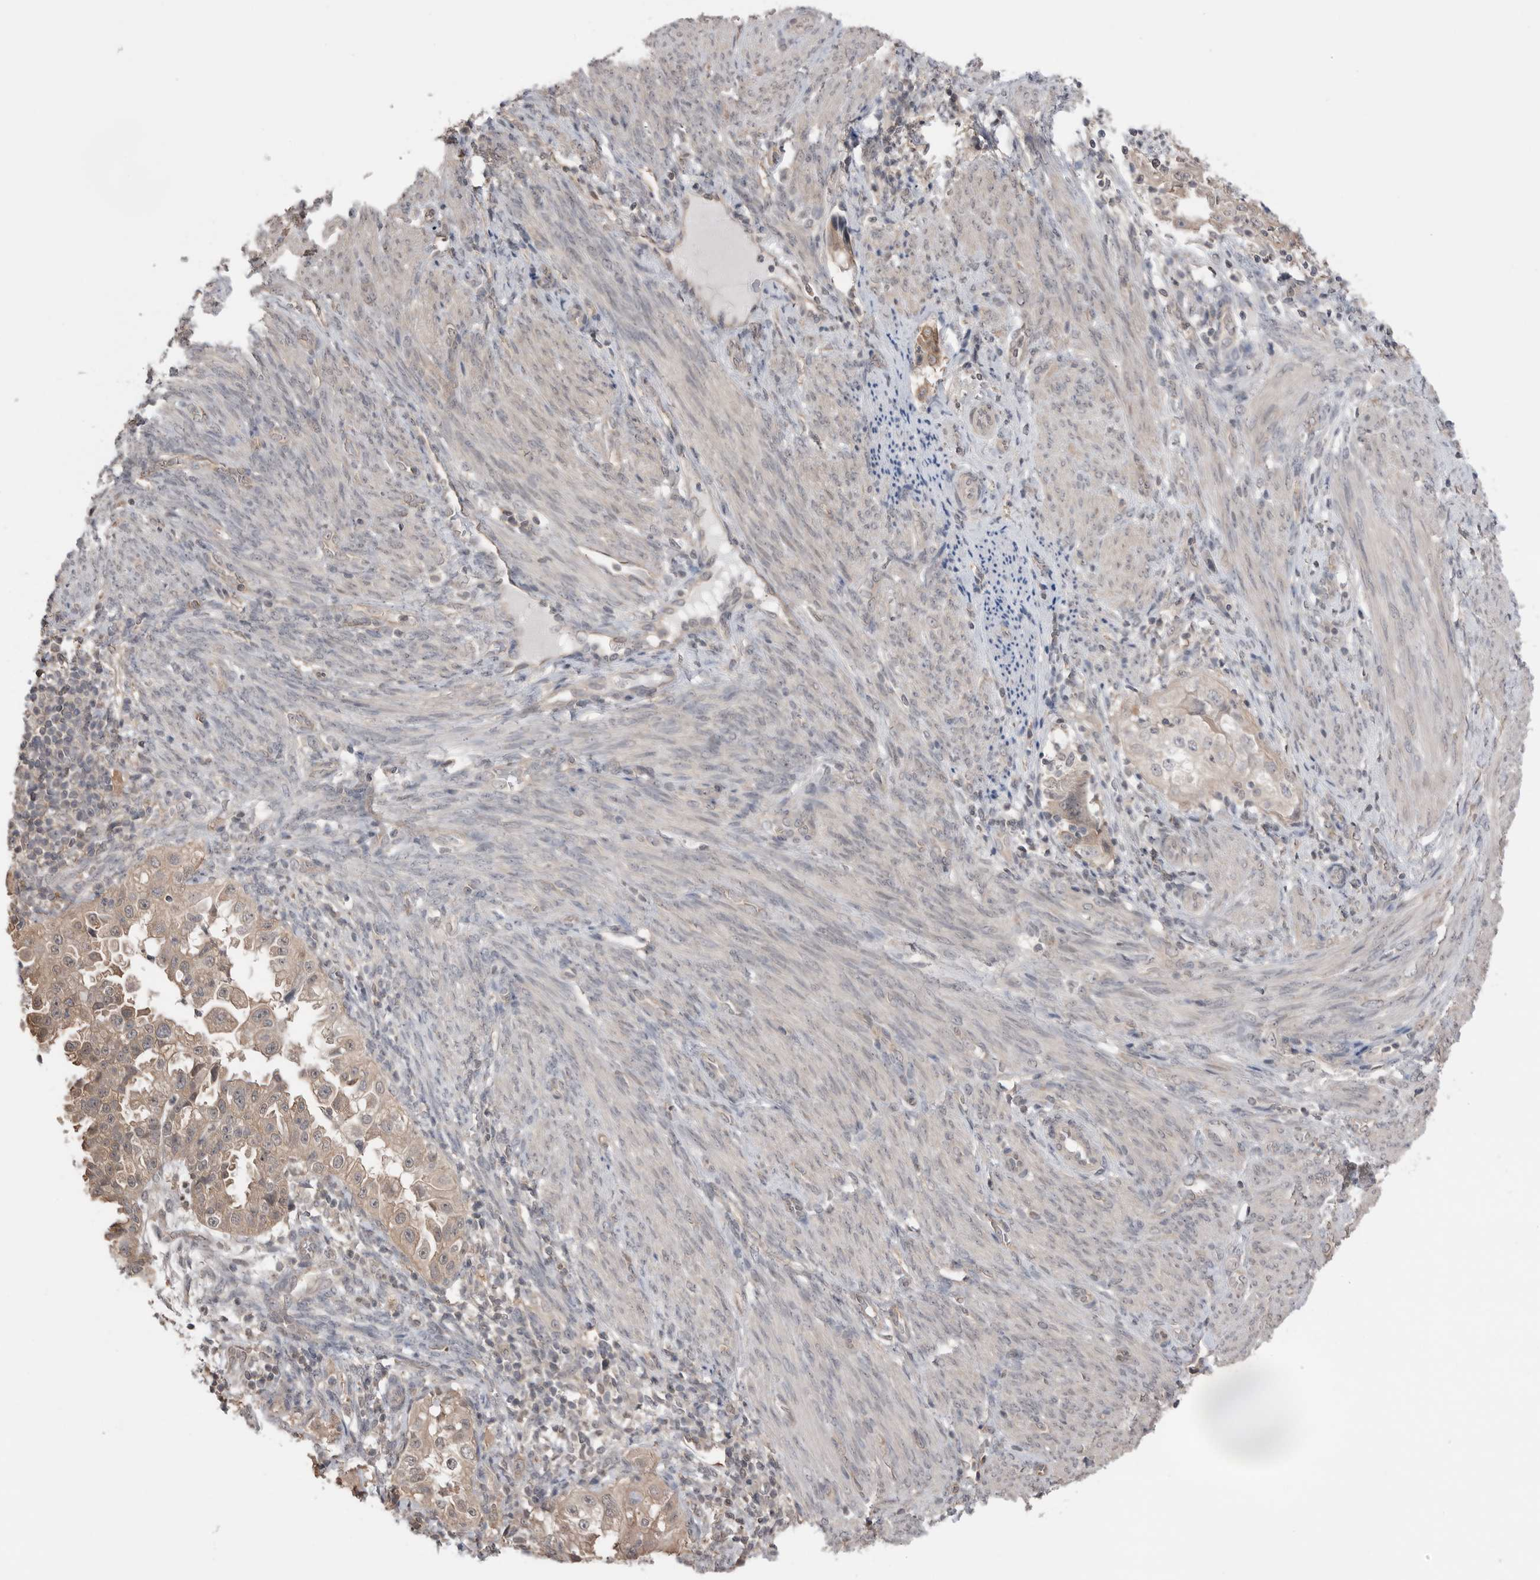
{"staining": {"intensity": "weak", "quantity": ">75%", "location": "cytoplasmic/membranous"}, "tissue": "endometrial cancer", "cell_type": "Tumor cells", "image_type": "cancer", "snomed": [{"axis": "morphology", "description": "Adenocarcinoma, NOS"}, {"axis": "topography", "description": "Endometrium"}], "caption": "The immunohistochemical stain highlights weak cytoplasmic/membranous positivity in tumor cells of endometrial cancer tissue.", "gene": "PEAK1", "patient": {"sex": "female", "age": 85}}